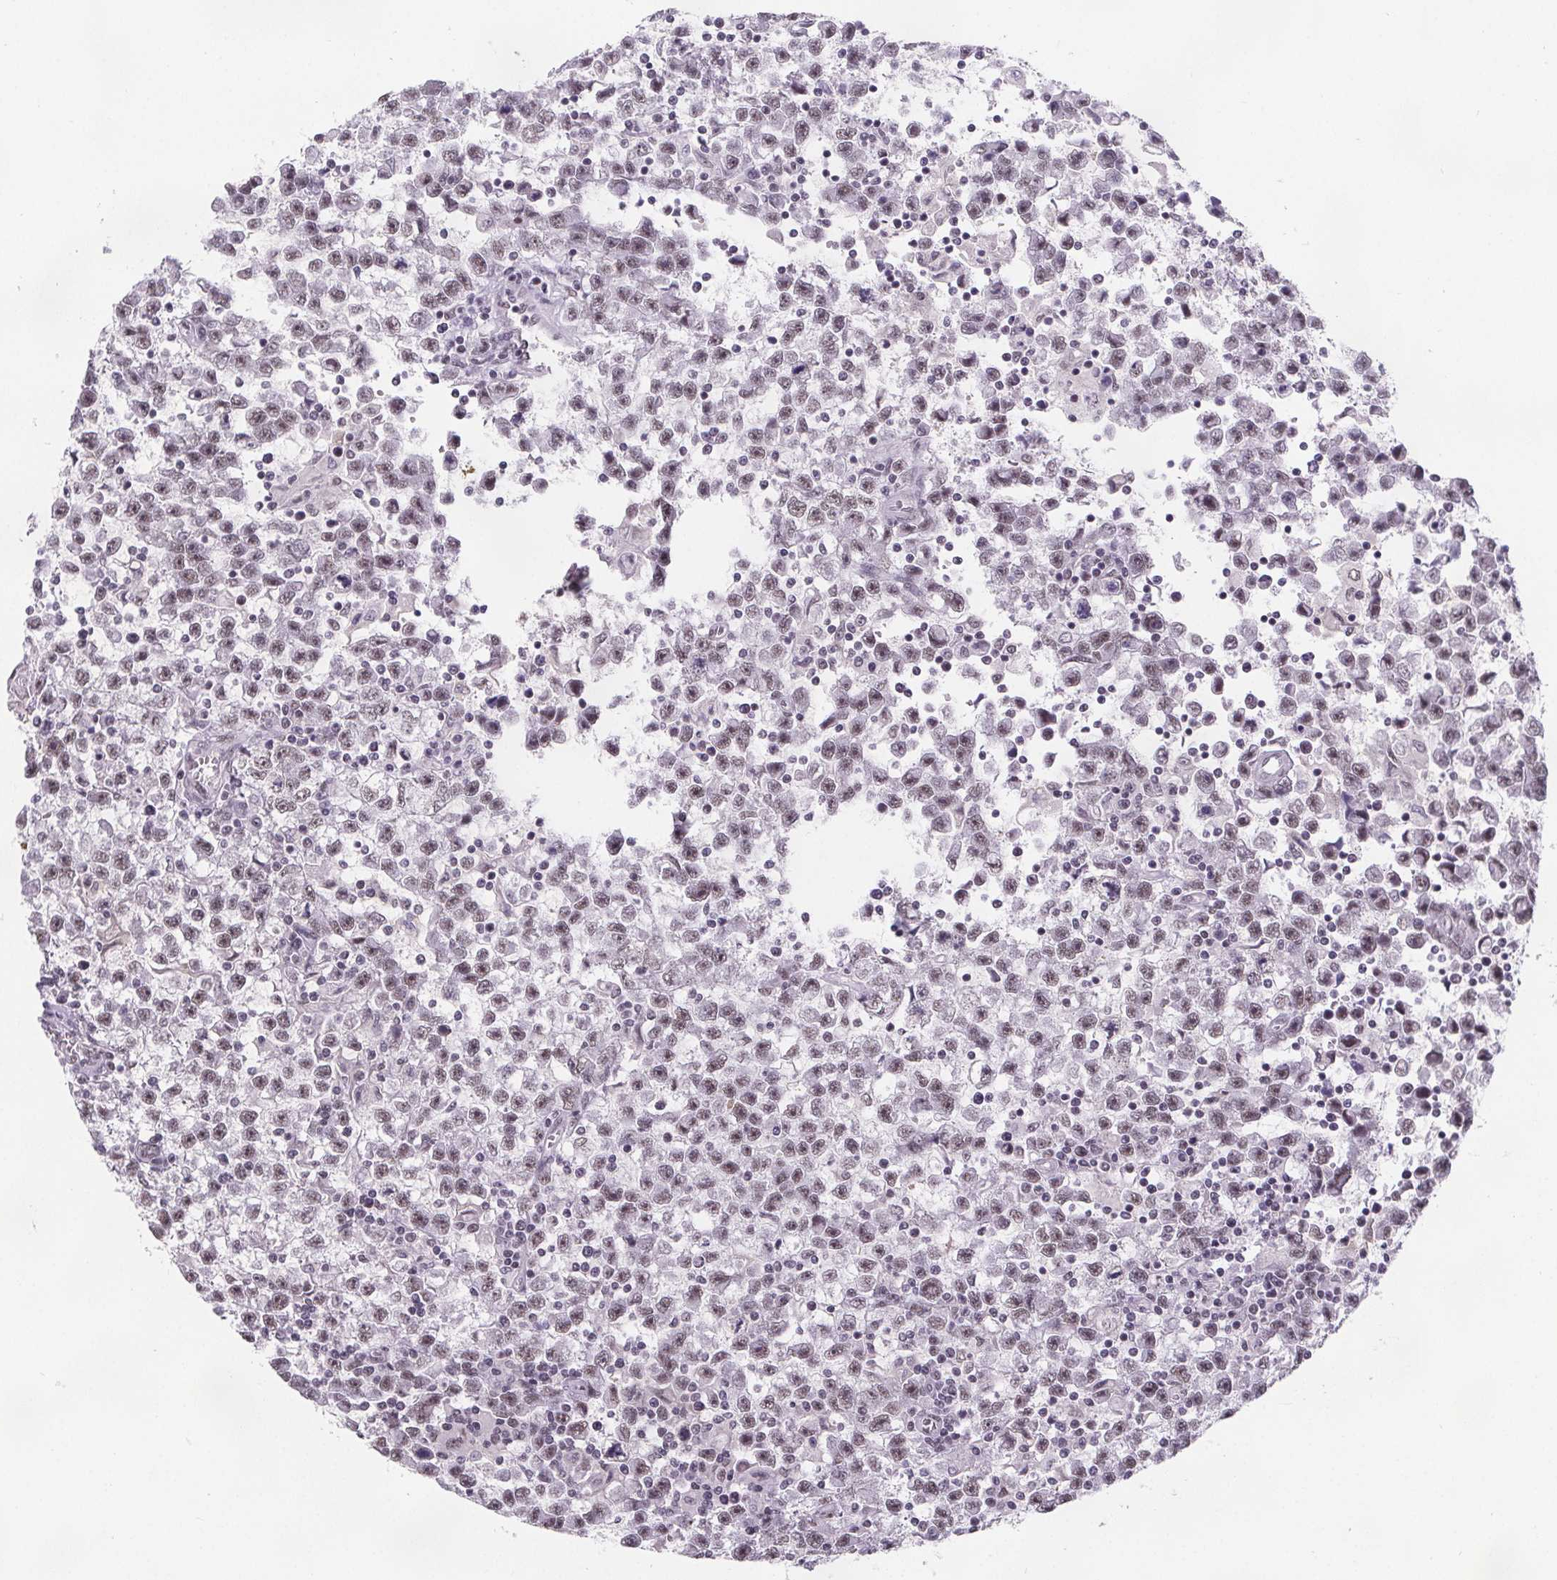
{"staining": {"intensity": "weak", "quantity": "25%-75%", "location": "nuclear"}, "tissue": "testis cancer", "cell_type": "Tumor cells", "image_type": "cancer", "snomed": [{"axis": "morphology", "description": "Seminoma, NOS"}, {"axis": "topography", "description": "Testis"}], "caption": "DAB (3,3'-diaminobenzidine) immunohistochemical staining of testis cancer (seminoma) shows weak nuclear protein positivity in approximately 25%-75% of tumor cells.", "gene": "ZNF572", "patient": {"sex": "male", "age": 31}}